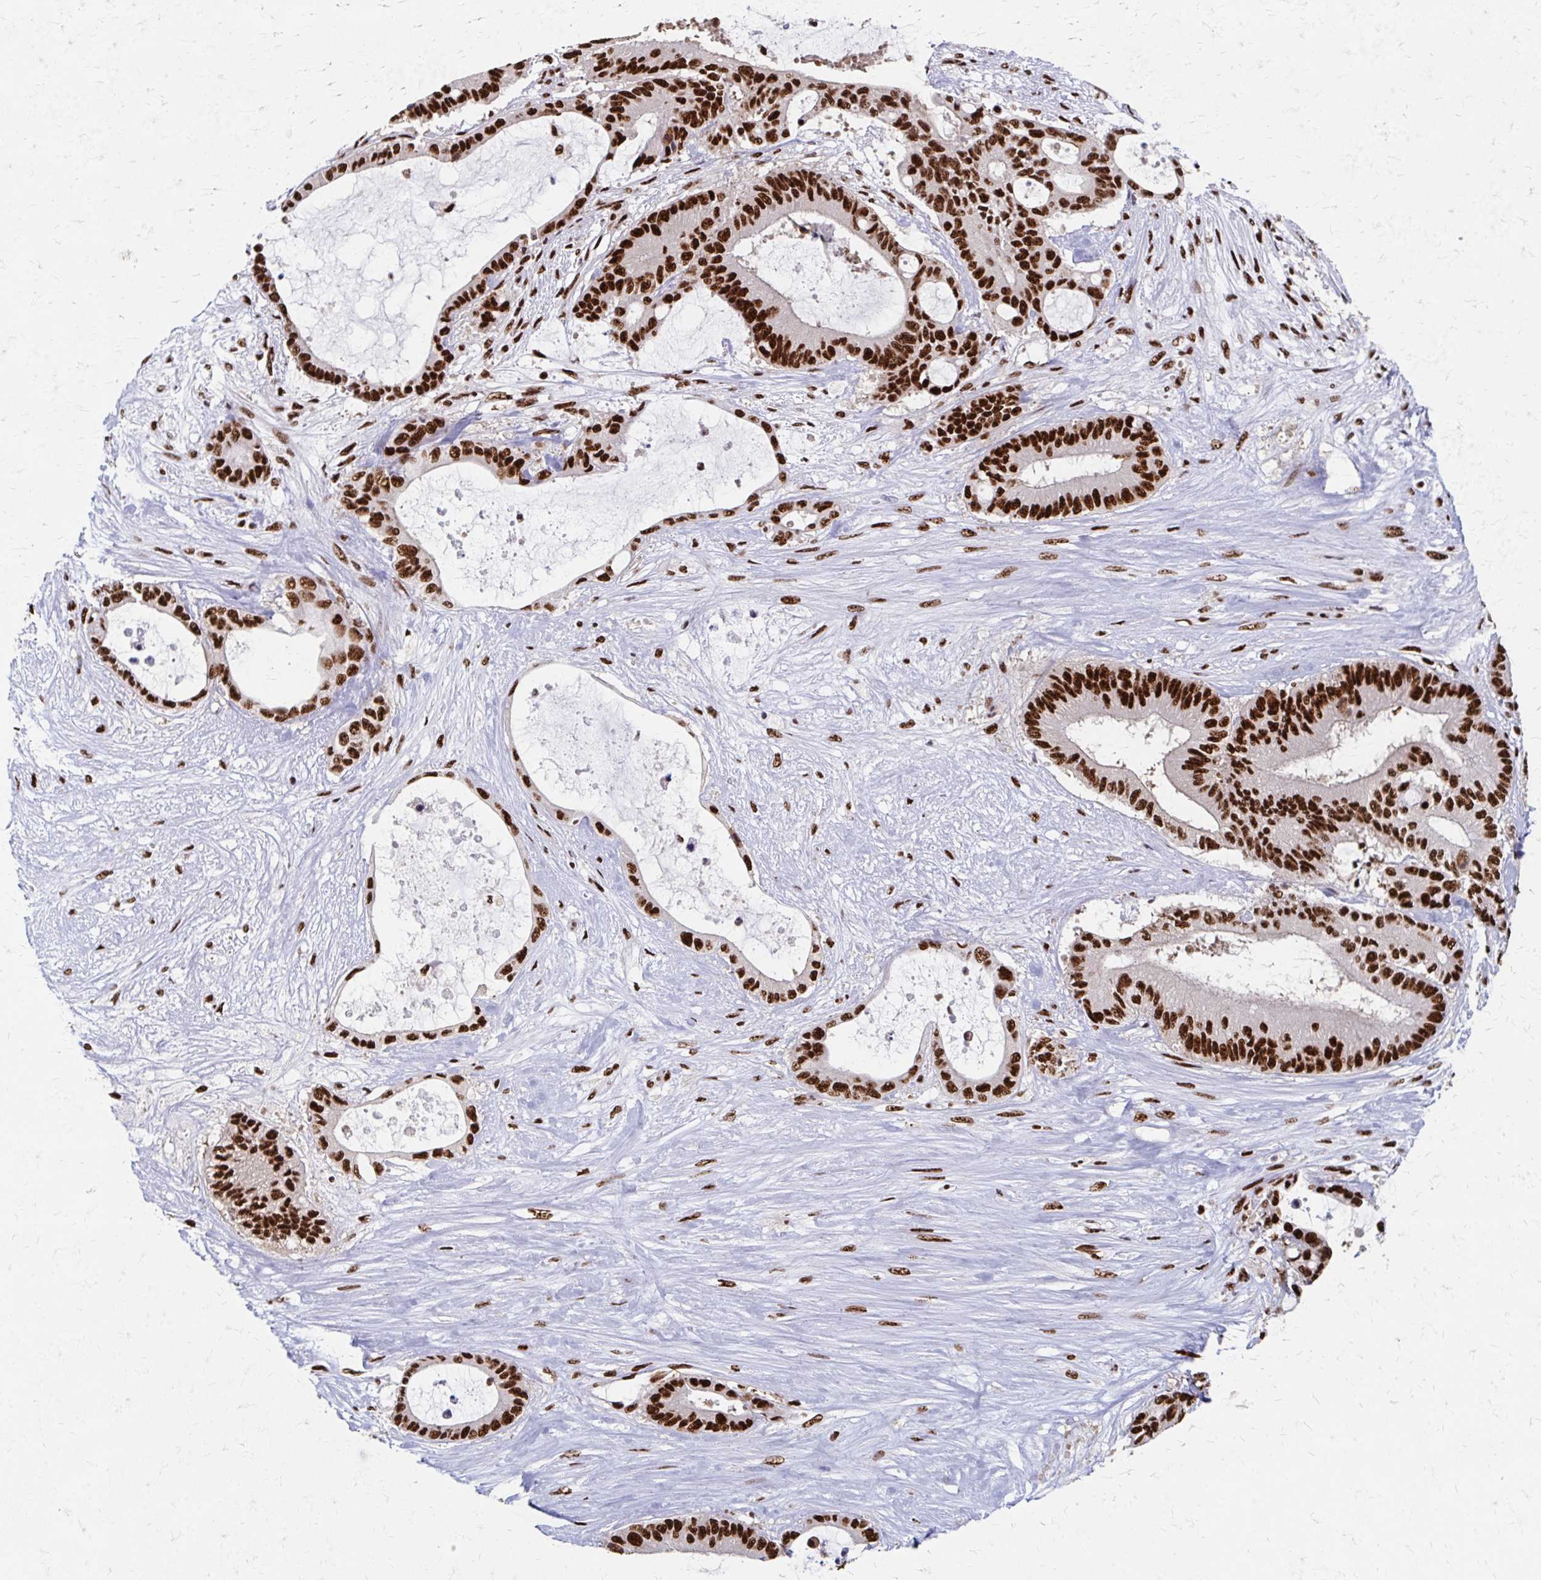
{"staining": {"intensity": "strong", "quantity": ">75%", "location": "nuclear"}, "tissue": "liver cancer", "cell_type": "Tumor cells", "image_type": "cancer", "snomed": [{"axis": "morphology", "description": "Normal tissue, NOS"}, {"axis": "morphology", "description": "Cholangiocarcinoma"}, {"axis": "topography", "description": "Liver"}, {"axis": "topography", "description": "Peripheral nerve tissue"}], "caption": "About >75% of tumor cells in human cholangiocarcinoma (liver) exhibit strong nuclear protein expression as visualized by brown immunohistochemical staining.", "gene": "CNKSR3", "patient": {"sex": "female", "age": 73}}